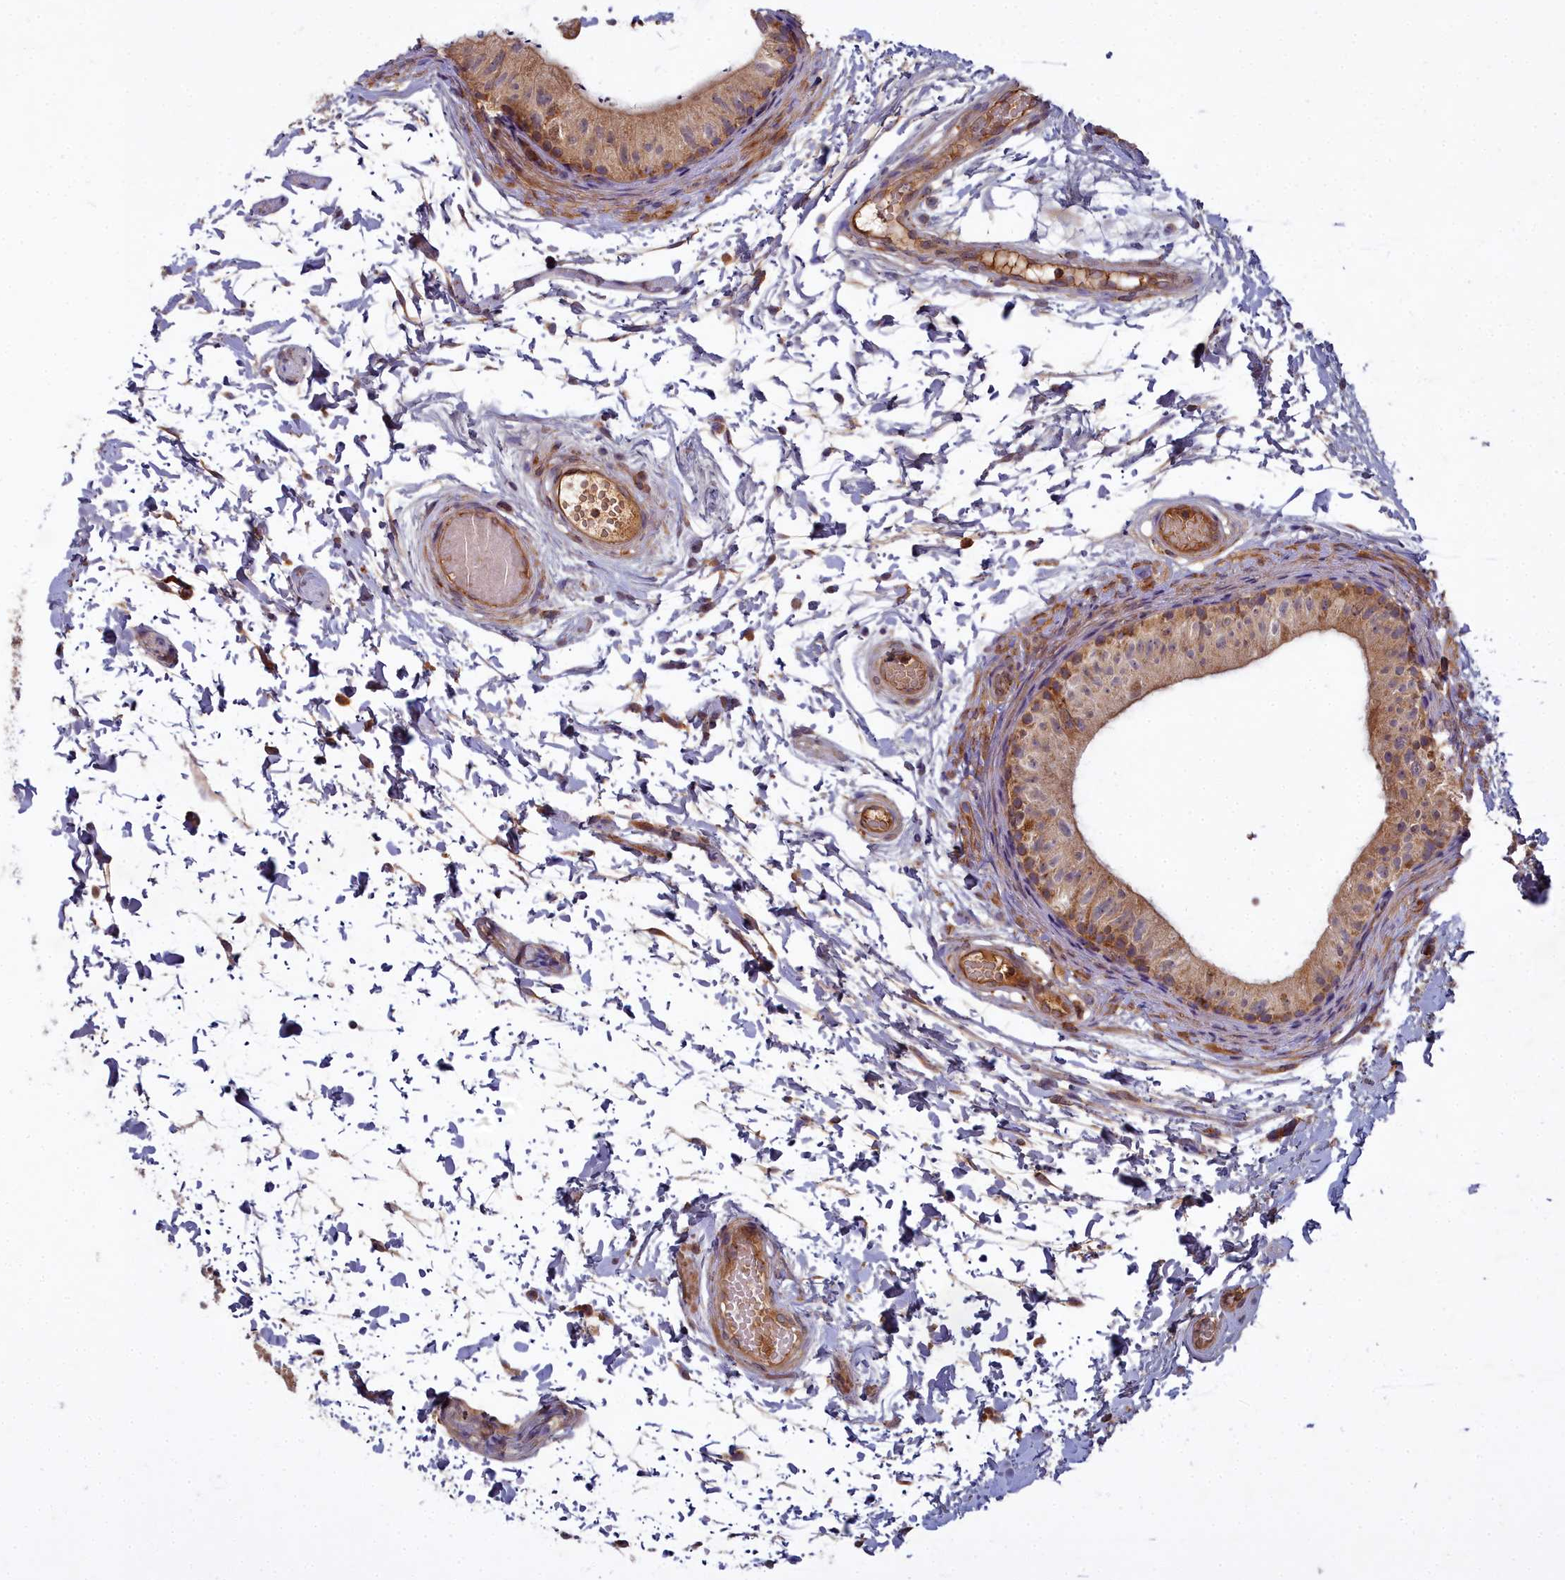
{"staining": {"intensity": "moderate", "quantity": ">75%", "location": "cytoplasmic/membranous"}, "tissue": "epididymis", "cell_type": "Glandular cells", "image_type": "normal", "snomed": [{"axis": "morphology", "description": "Normal tissue, NOS"}, {"axis": "topography", "description": "Epididymis"}], "caption": "Benign epididymis shows moderate cytoplasmic/membranous positivity in approximately >75% of glandular cells, visualized by immunohistochemistry.", "gene": "CCDC167", "patient": {"sex": "male", "age": 50}}